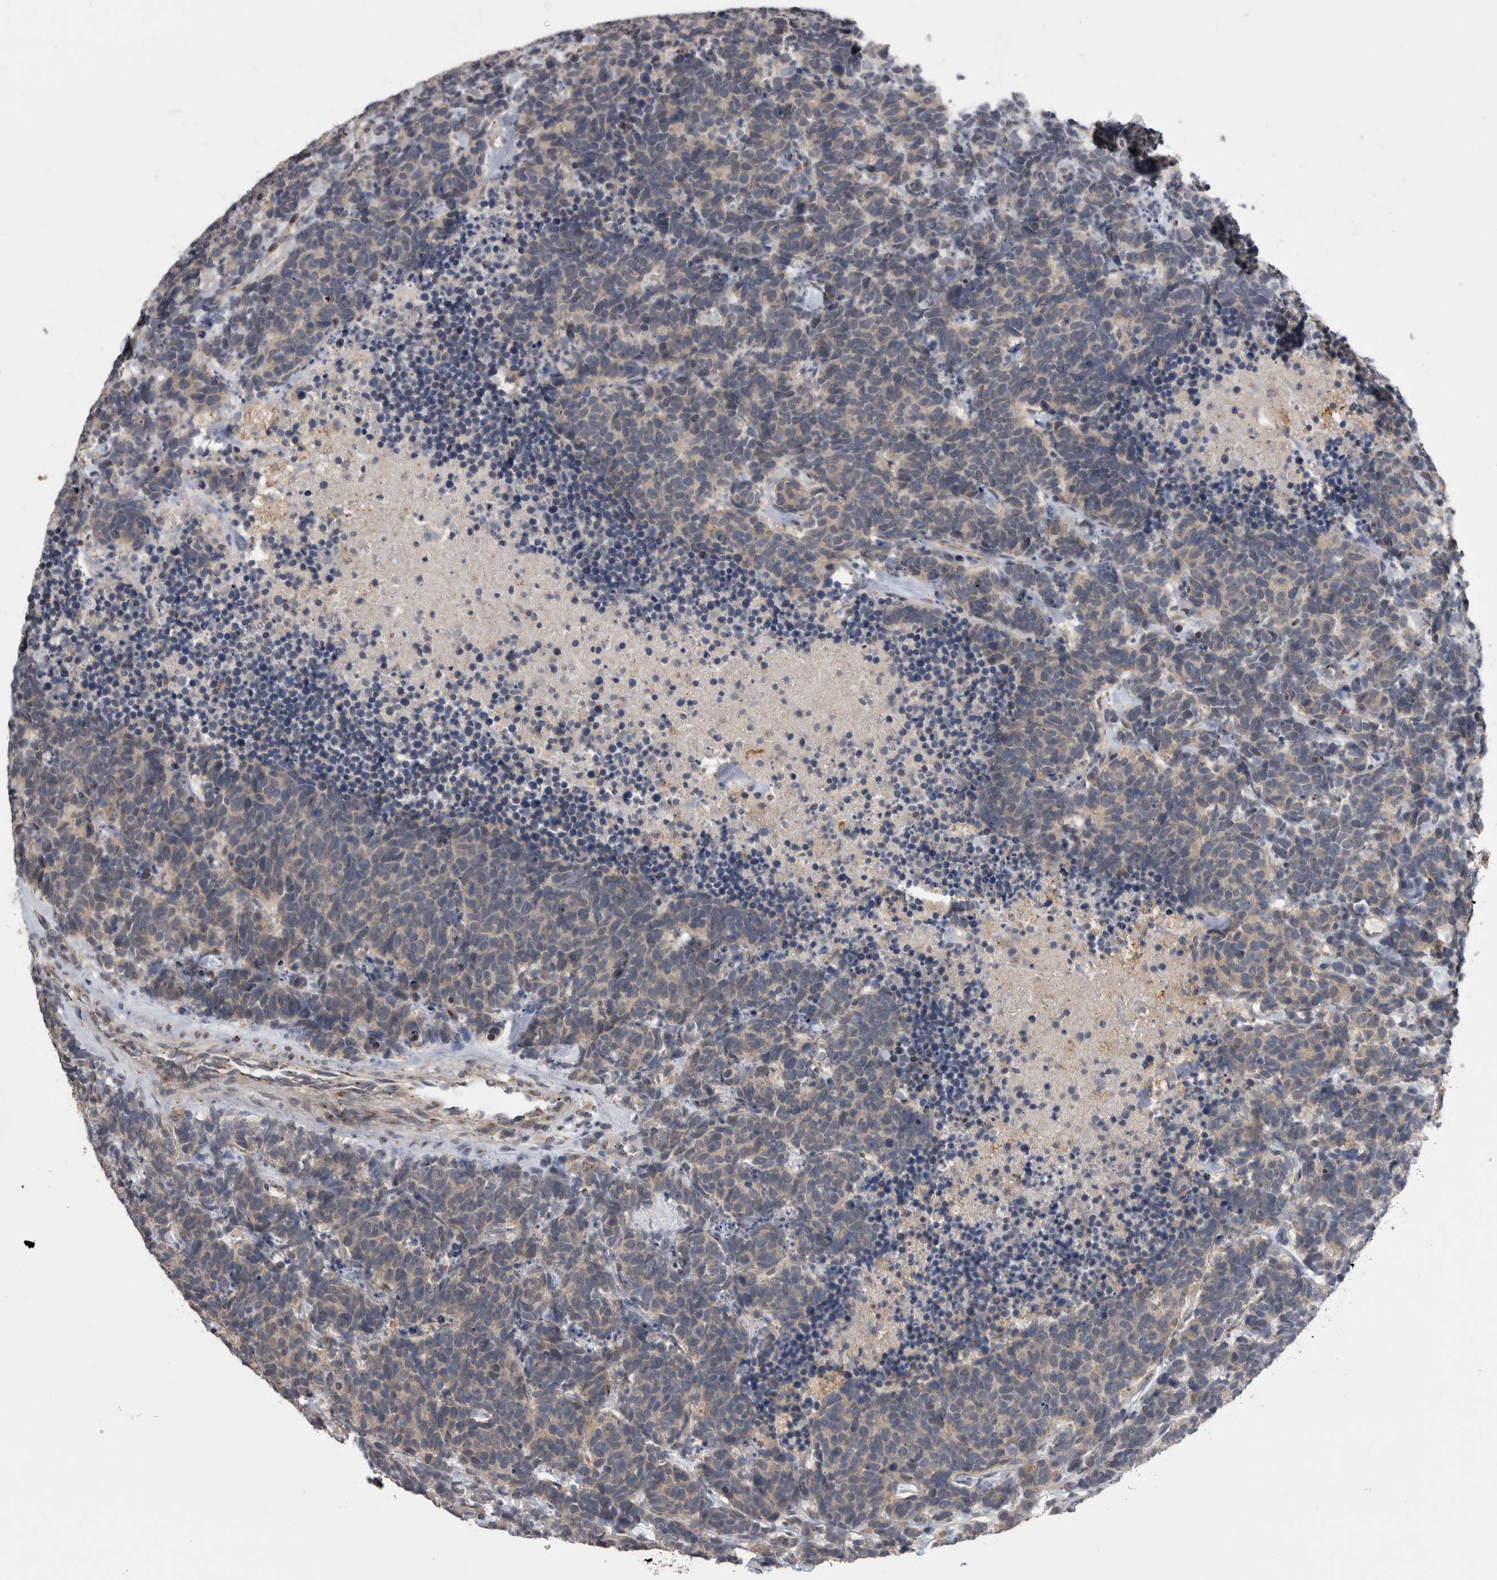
{"staining": {"intensity": "weak", "quantity": "25%-75%", "location": "cytoplasmic/membranous"}, "tissue": "carcinoid", "cell_type": "Tumor cells", "image_type": "cancer", "snomed": [{"axis": "morphology", "description": "Carcinoma, NOS"}, {"axis": "morphology", "description": "Carcinoid, malignant, NOS"}, {"axis": "topography", "description": "Urinary bladder"}], "caption": "Protein expression analysis of human carcinoma reveals weak cytoplasmic/membranous staining in about 25%-75% of tumor cells.", "gene": "ANXA13", "patient": {"sex": "male", "age": 57}}